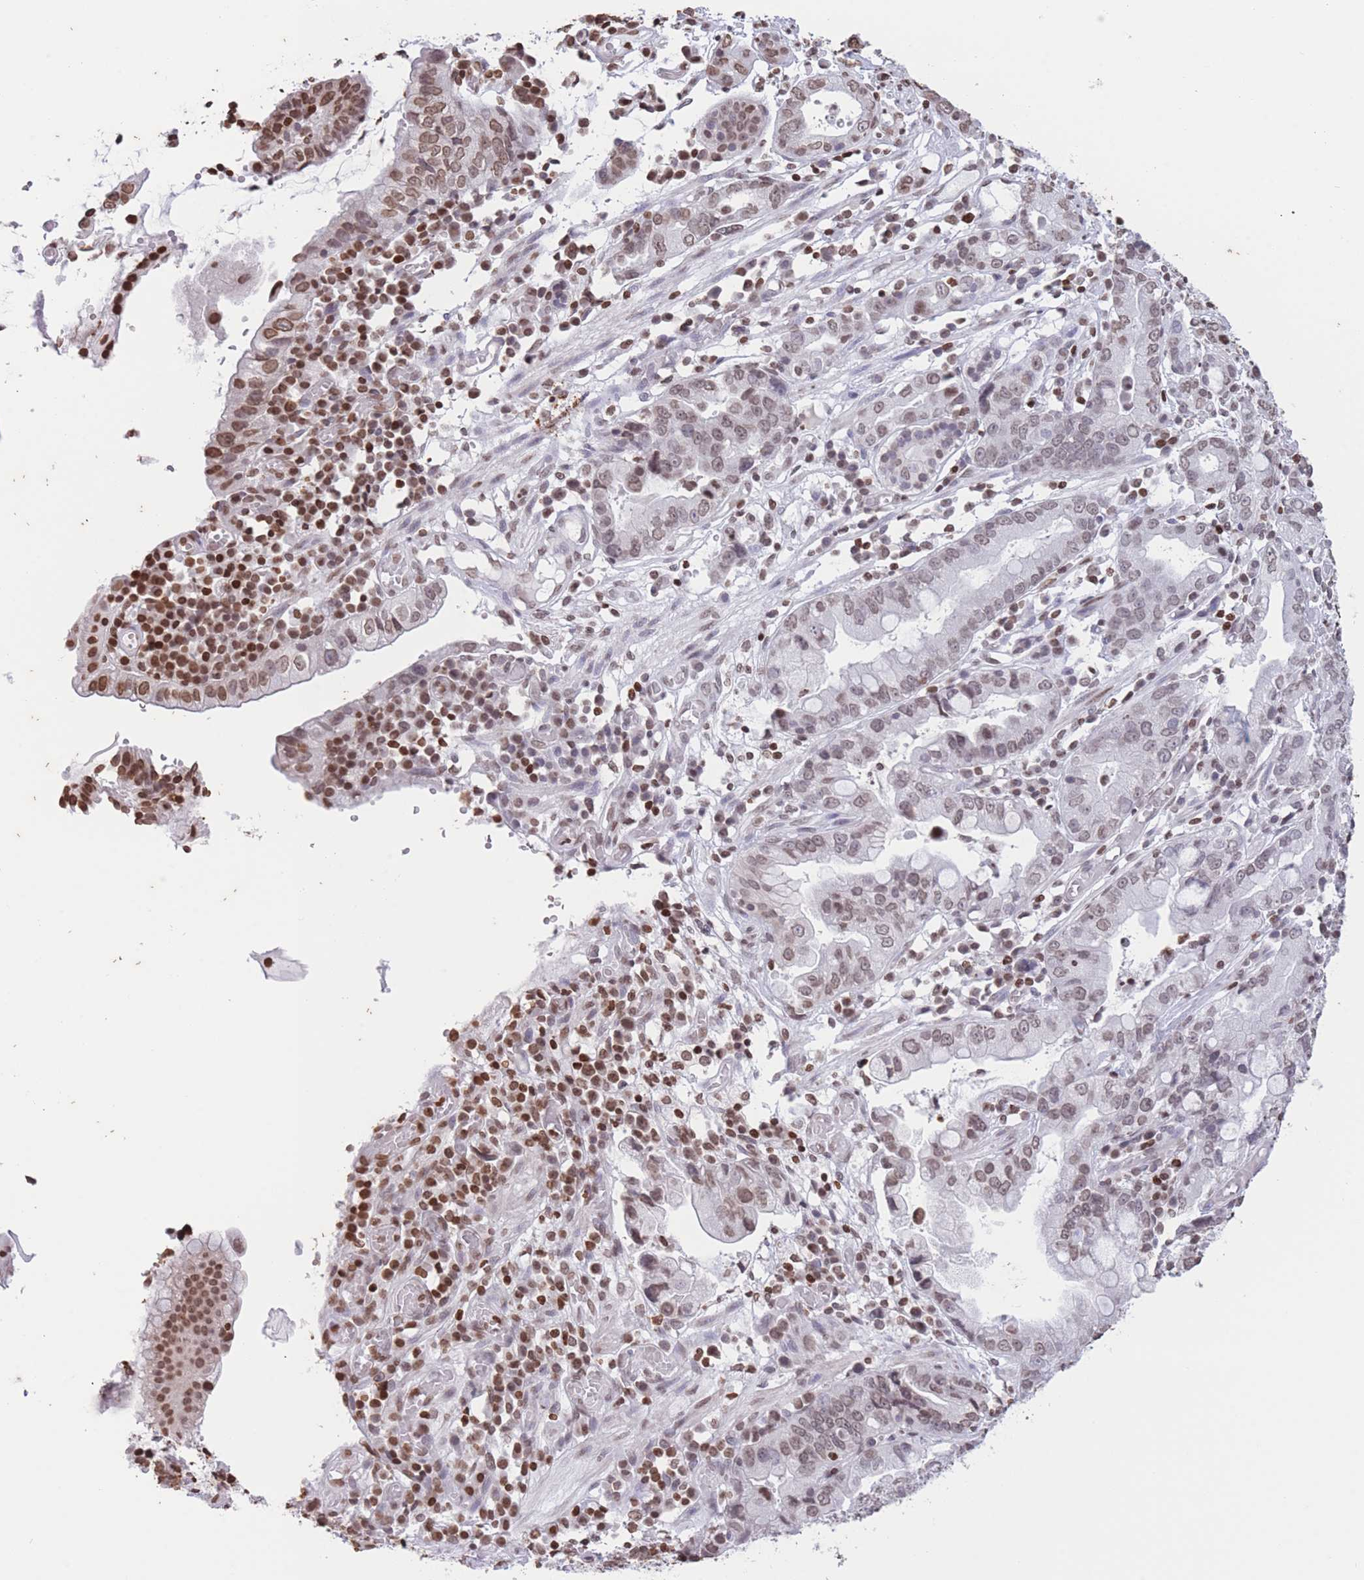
{"staining": {"intensity": "moderate", "quantity": "25%-75%", "location": "nuclear"}, "tissue": "stomach cancer", "cell_type": "Tumor cells", "image_type": "cancer", "snomed": [{"axis": "morphology", "description": "Adenocarcinoma, NOS"}, {"axis": "topography", "description": "Stomach"}], "caption": "Immunohistochemistry image of neoplastic tissue: human stomach cancer stained using immunohistochemistry displays medium levels of moderate protein expression localized specifically in the nuclear of tumor cells, appearing as a nuclear brown color.", "gene": "H2BC11", "patient": {"sex": "male", "age": 55}}